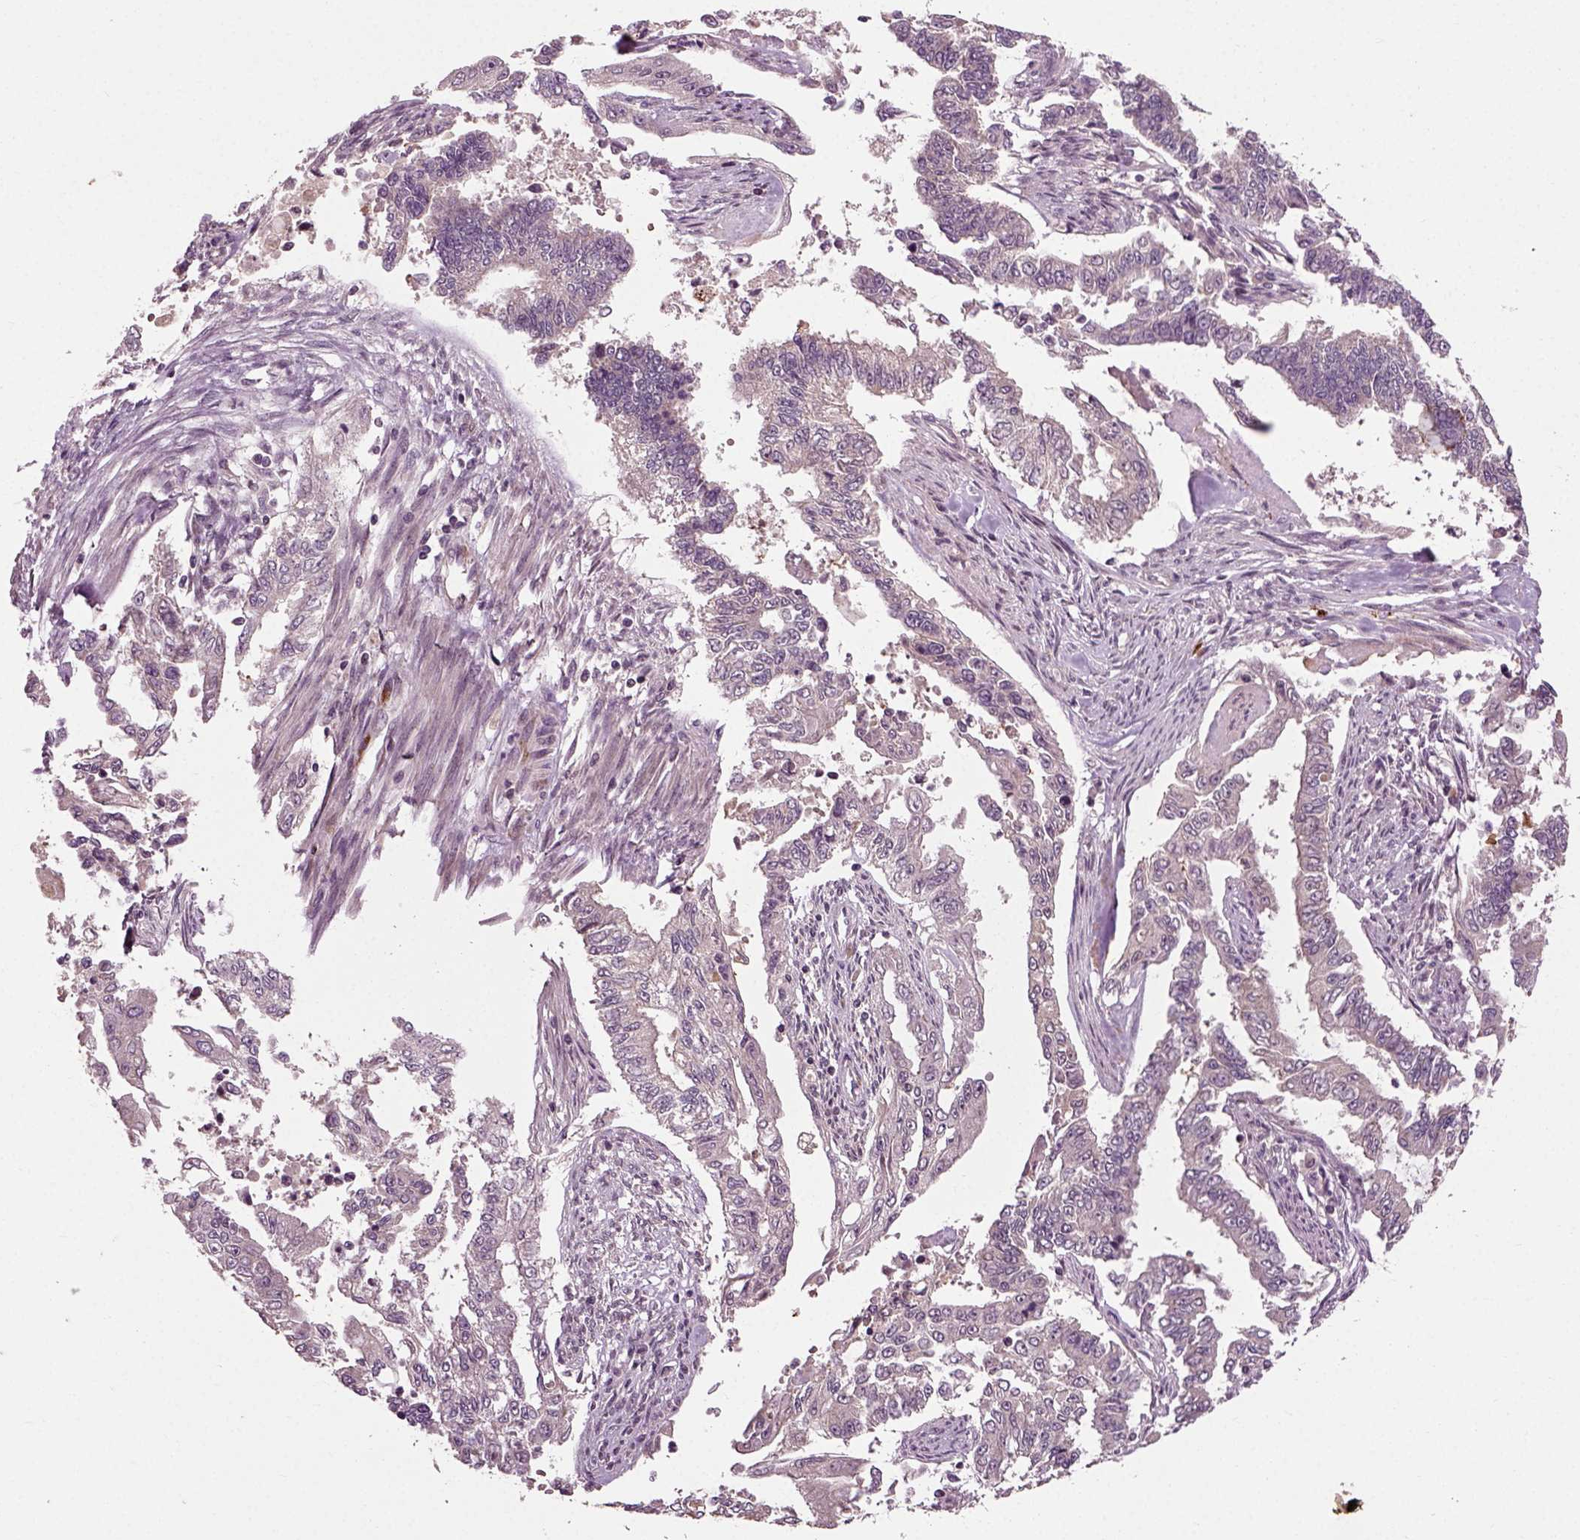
{"staining": {"intensity": "negative", "quantity": "none", "location": "none"}, "tissue": "endometrial cancer", "cell_type": "Tumor cells", "image_type": "cancer", "snomed": [{"axis": "morphology", "description": "Adenocarcinoma, NOS"}, {"axis": "topography", "description": "Uterus"}], "caption": "This photomicrograph is of endometrial cancer stained with immunohistochemistry to label a protein in brown with the nuclei are counter-stained blue. There is no positivity in tumor cells.", "gene": "PLCD3", "patient": {"sex": "female", "age": 59}}